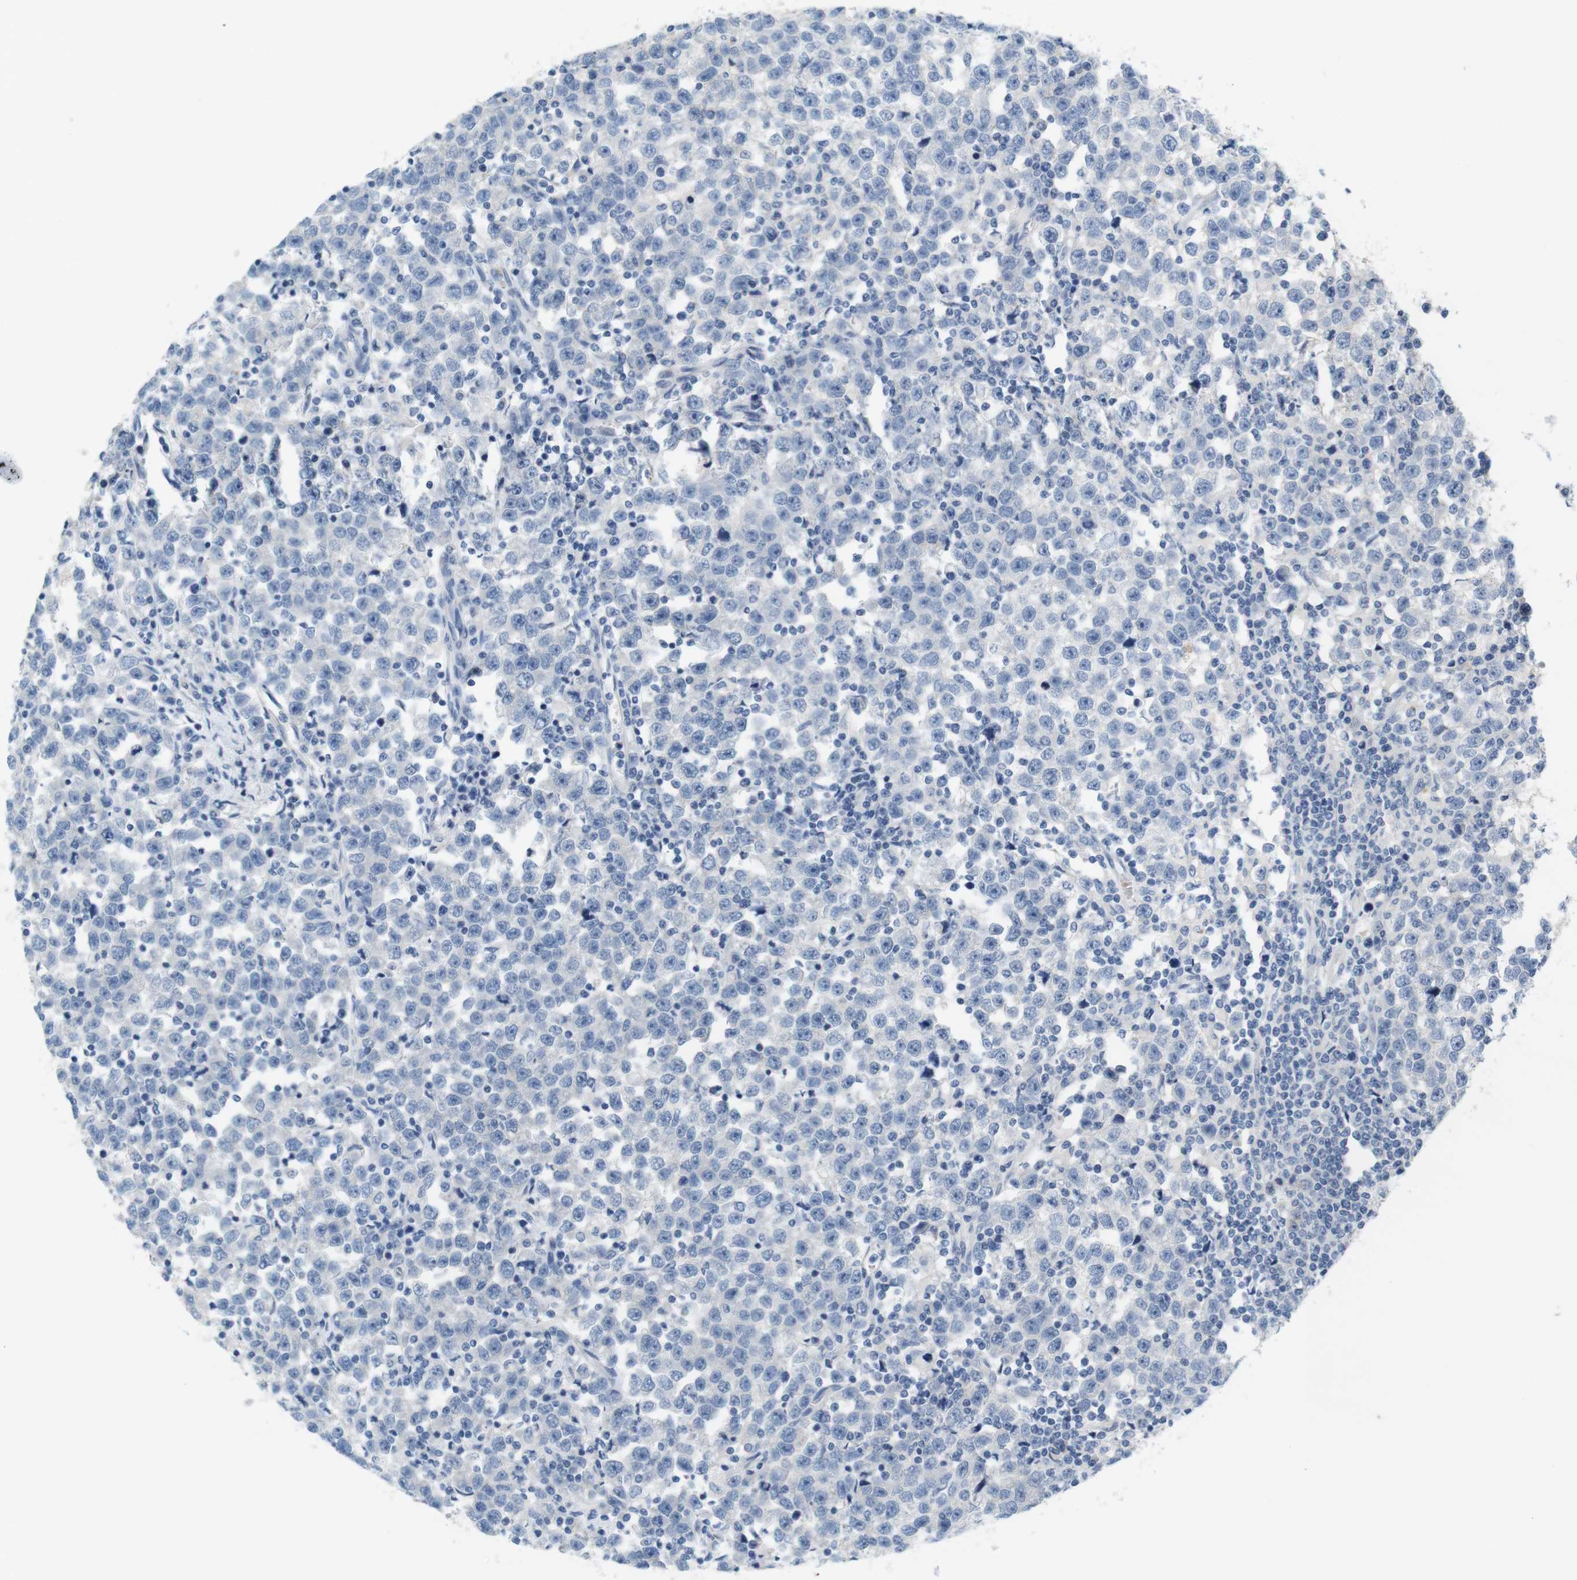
{"staining": {"intensity": "negative", "quantity": "none", "location": "none"}, "tissue": "testis cancer", "cell_type": "Tumor cells", "image_type": "cancer", "snomed": [{"axis": "morphology", "description": "Seminoma, NOS"}, {"axis": "topography", "description": "Testis"}], "caption": "An immunohistochemistry image of testis cancer (seminoma) is shown. There is no staining in tumor cells of testis cancer (seminoma).", "gene": "LRRK2", "patient": {"sex": "male", "age": 43}}